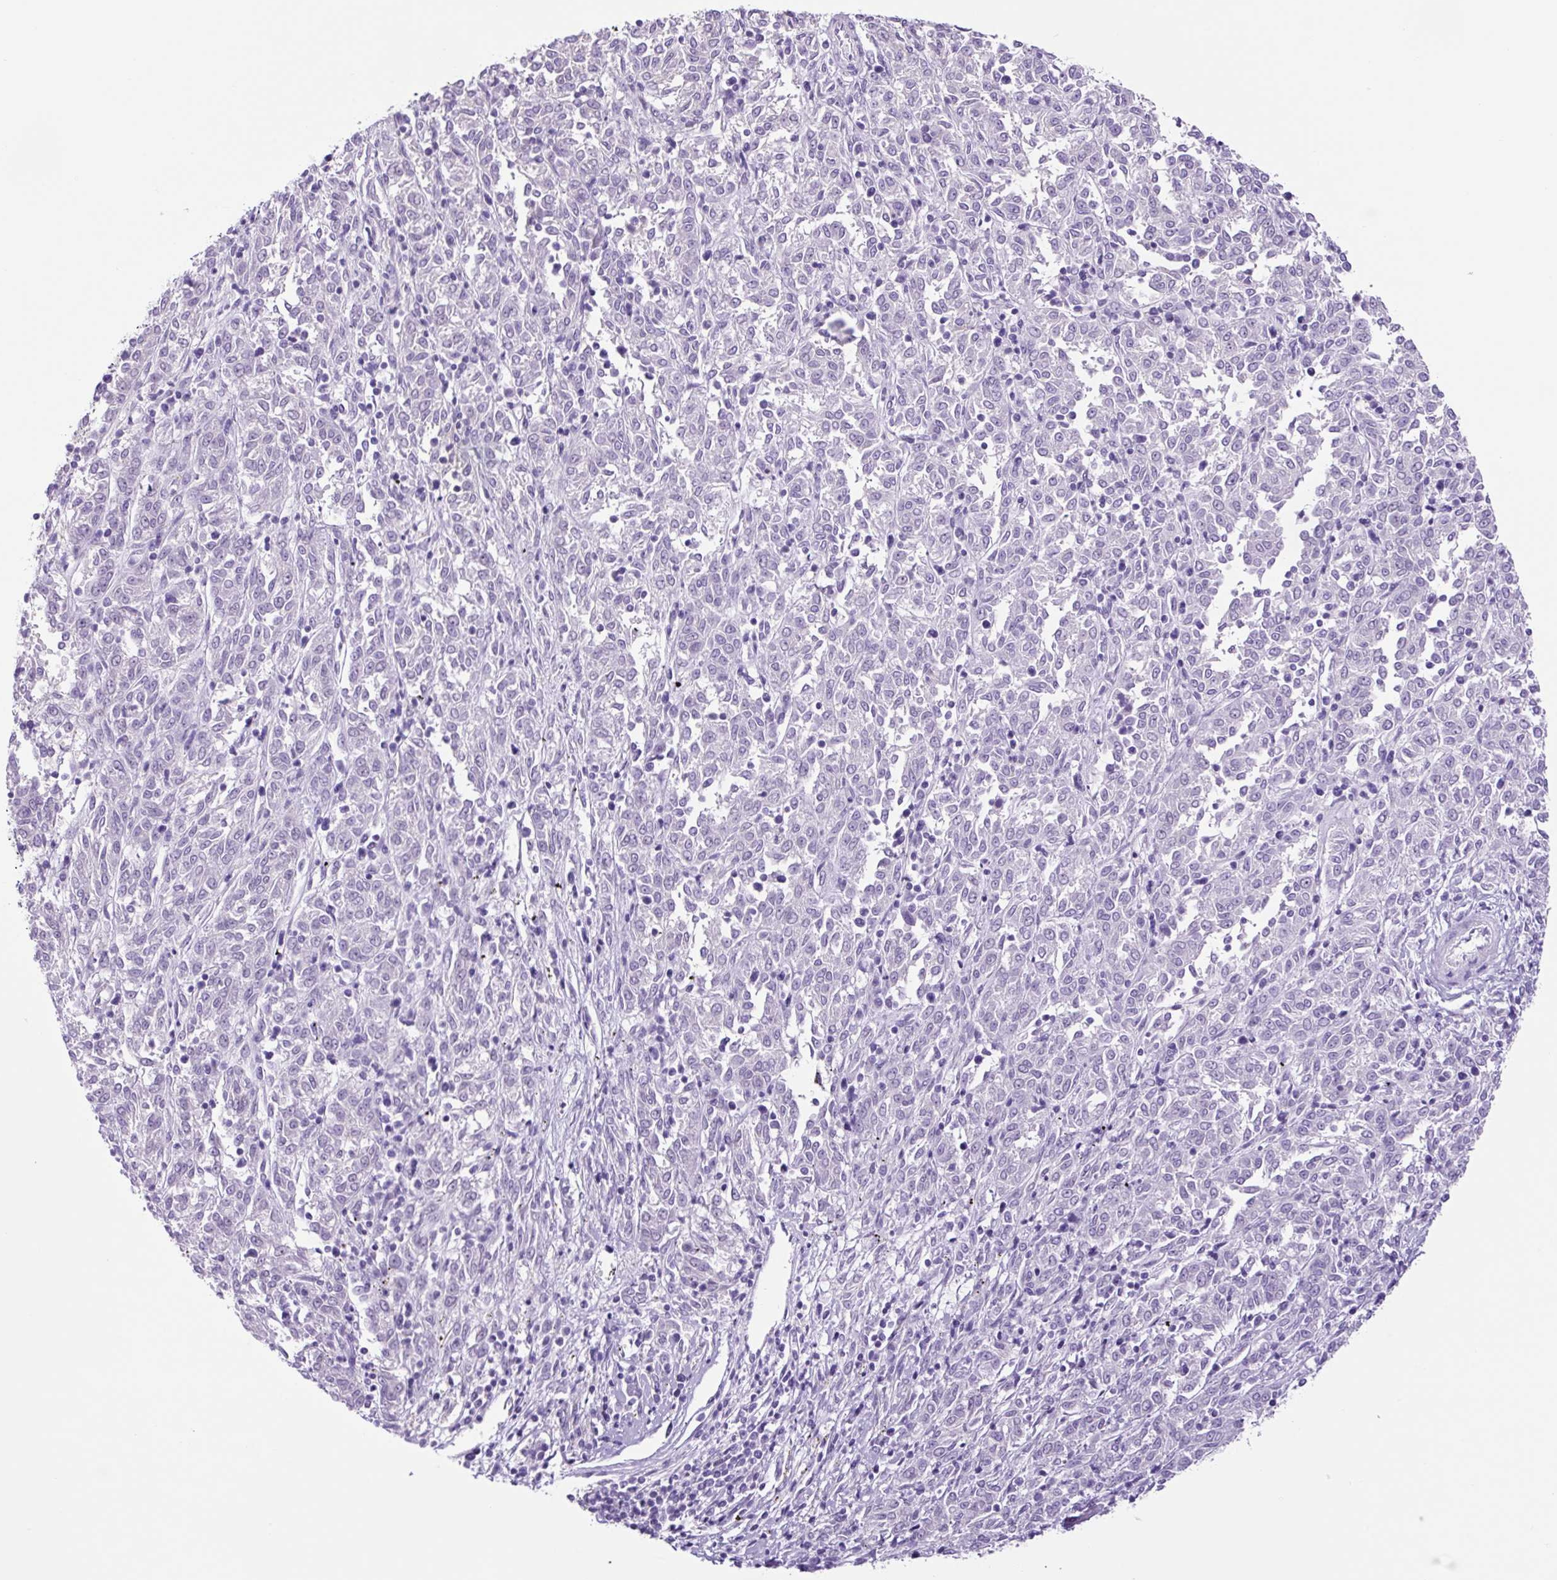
{"staining": {"intensity": "negative", "quantity": "none", "location": "none"}, "tissue": "melanoma", "cell_type": "Tumor cells", "image_type": "cancer", "snomed": [{"axis": "morphology", "description": "Malignant melanoma, NOS"}, {"axis": "topography", "description": "Skin"}], "caption": "Image shows no significant protein staining in tumor cells of malignant melanoma.", "gene": "GORASP1", "patient": {"sex": "female", "age": 72}}